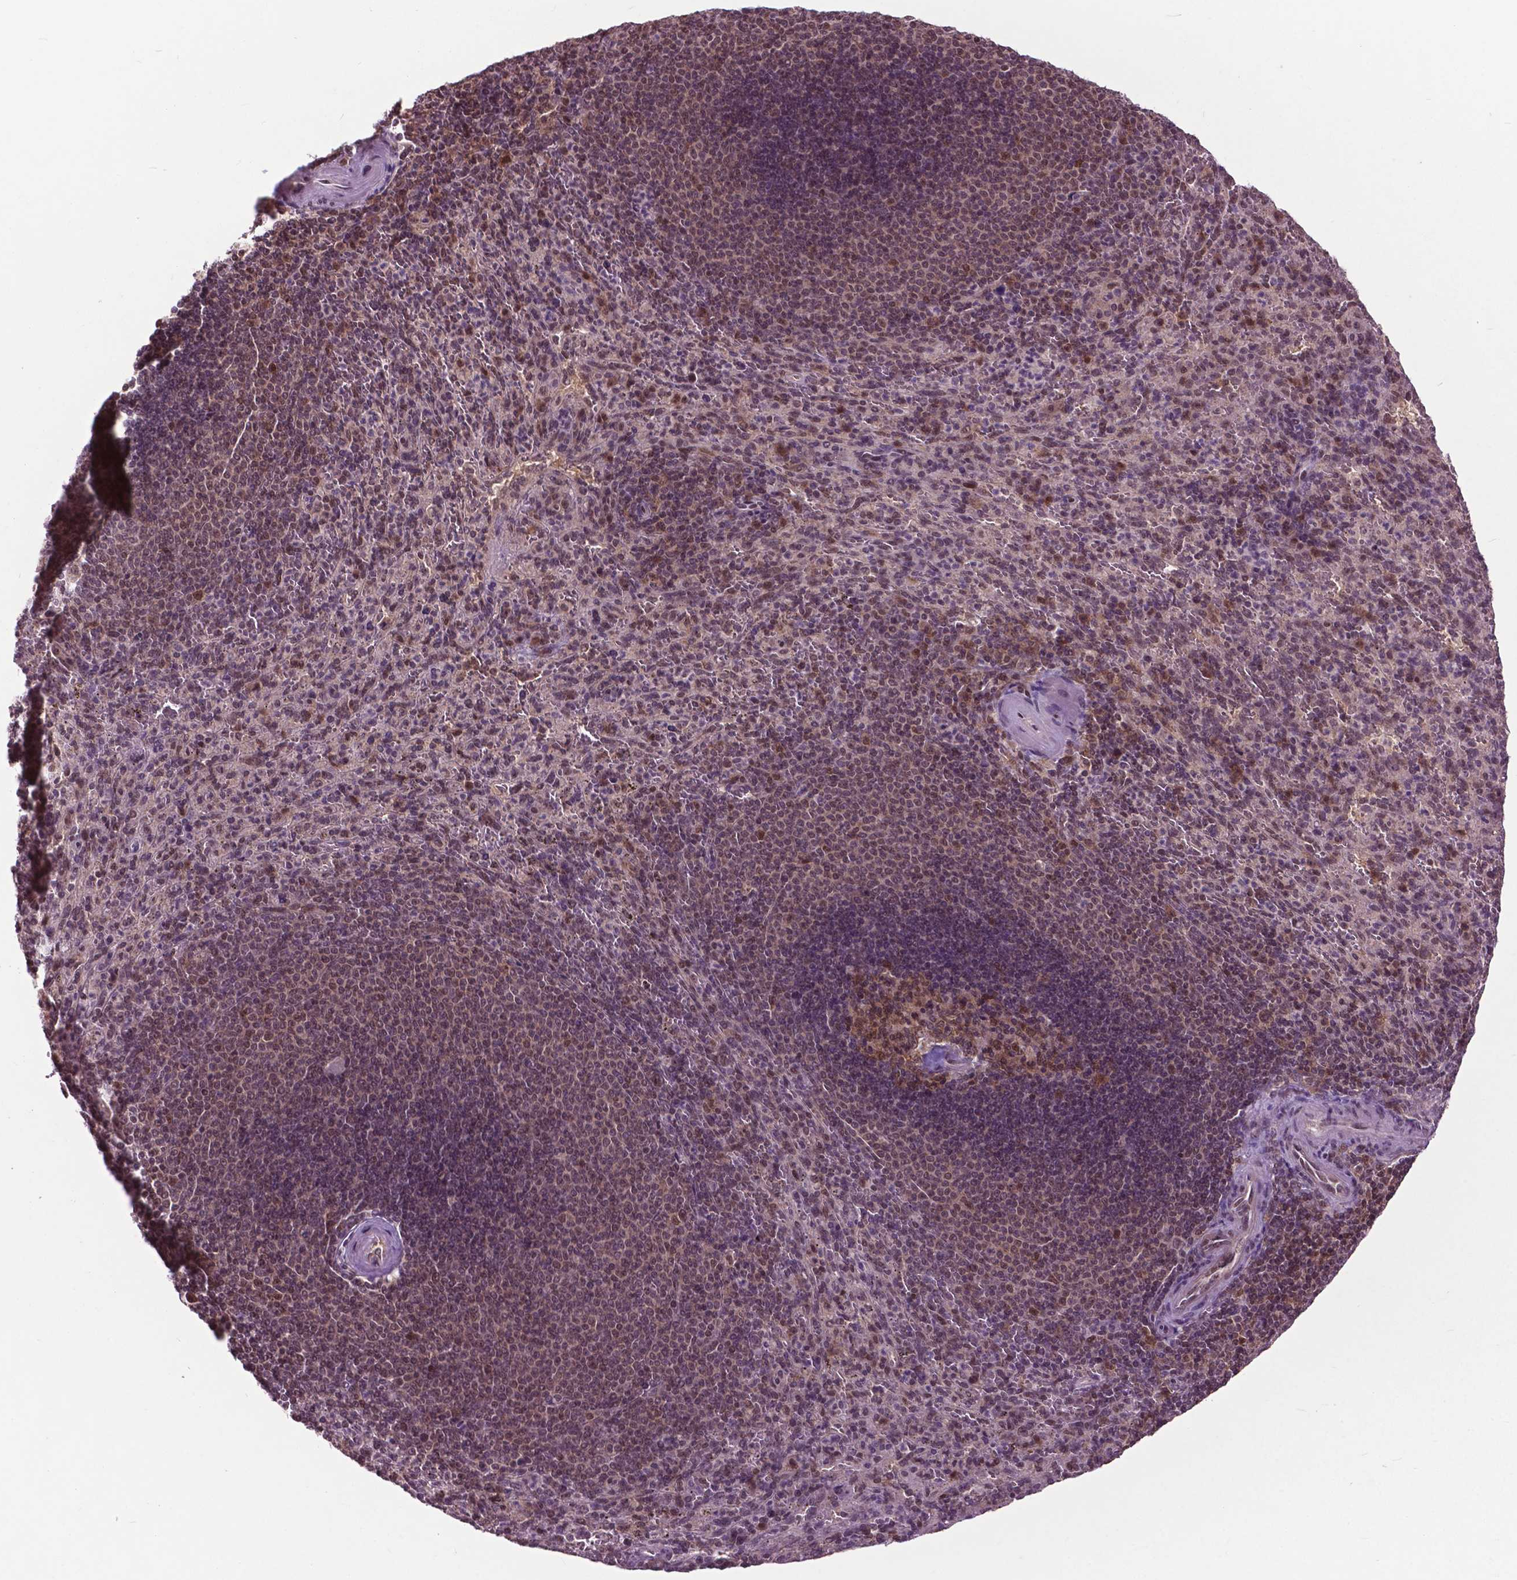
{"staining": {"intensity": "moderate", "quantity": "25%-75%", "location": "nuclear"}, "tissue": "spleen", "cell_type": "Cells in red pulp", "image_type": "normal", "snomed": [{"axis": "morphology", "description": "Normal tissue, NOS"}, {"axis": "topography", "description": "Spleen"}], "caption": "The histopathology image reveals a brown stain indicating the presence of a protein in the nuclear of cells in red pulp in spleen. The staining was performed using DAB to visualize the protein expression in brown, while the nuclei were stained in blue with hematoxylin (Magnification: 20x).", "gene": "FAF1", "patient": {"sex": "male", "age": 57}}